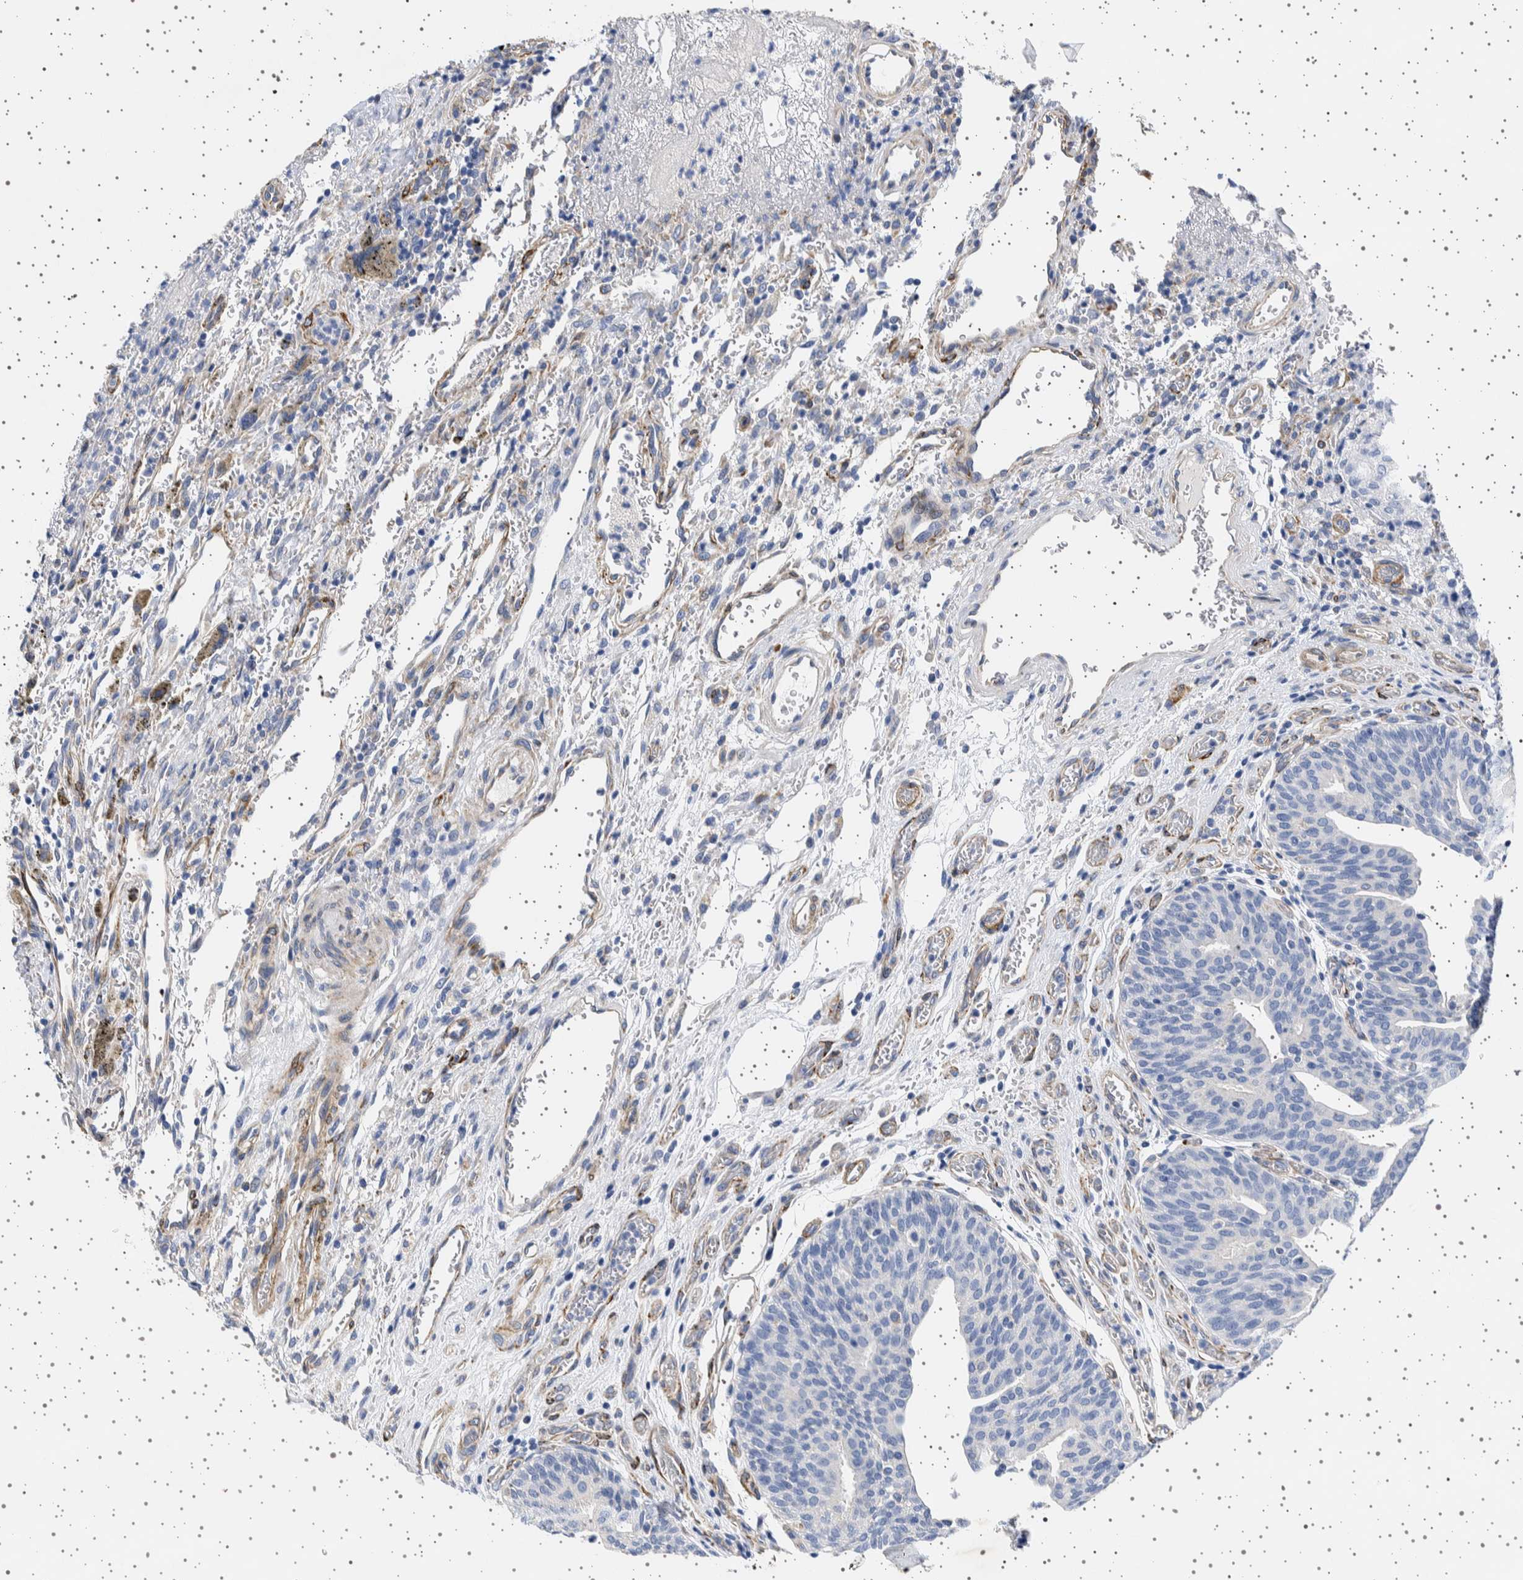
{"staining": {"intensity": "negative", "quantity": "none", "location": "none"}, "tissue": "urothelial cancer", "cell_type": "Tumor cells", "image_type": "cancer", "snomed": [{"axis": "morphology", "description": "Urothelial carcinoma, Low grade"}, {"axis": "morphology", "description": "Urothelial carcinoma, High grade"}, {"axis": "topography", "description": "Urinary bladder"}], "caption": "A high-resolution image shows immunohistochemistry (IHC) staining of urothelial cancer, which exhibits no significant positivity in tumor cells.", "gene": "SEPTIN4", "patient": {"sex": "male", "age": 35}}